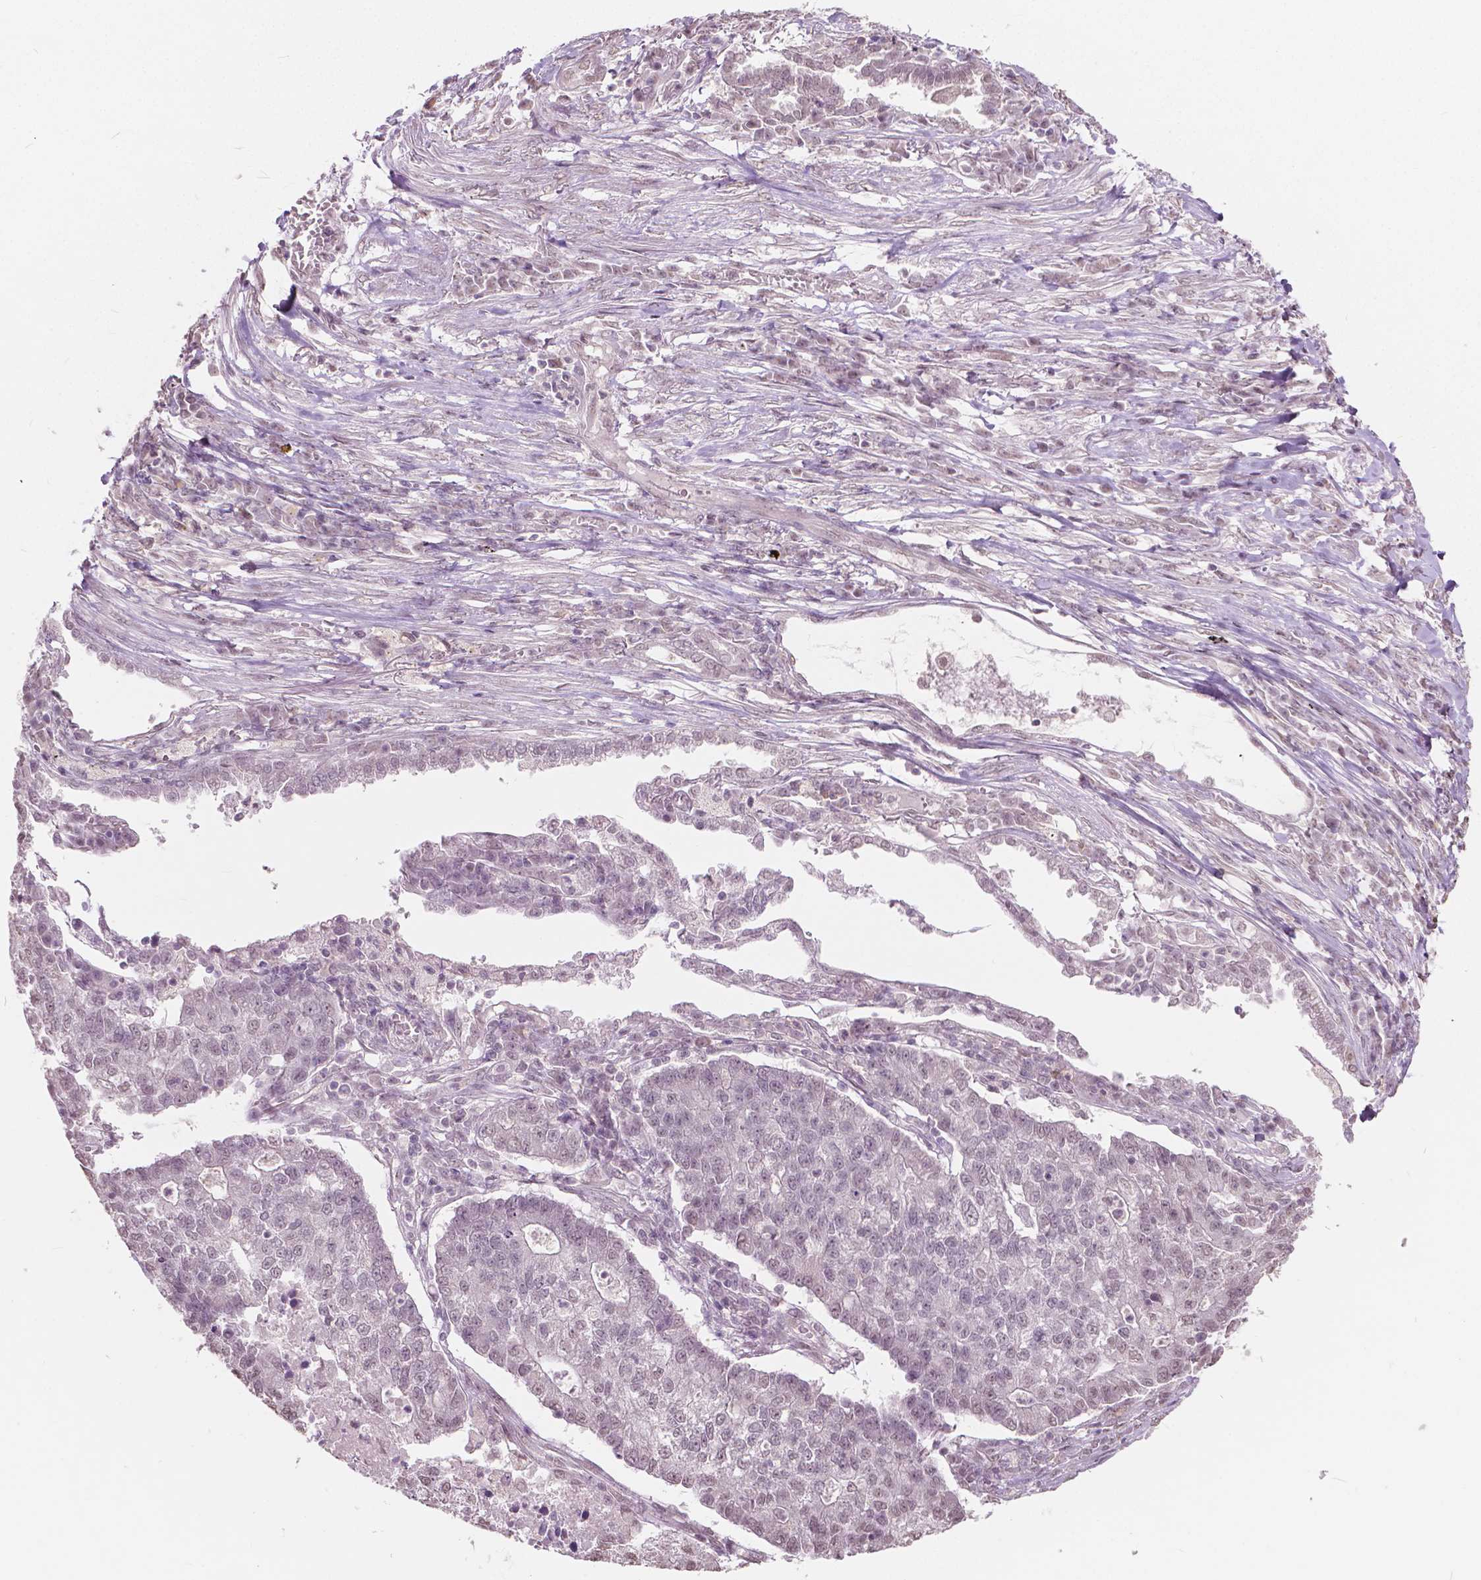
{"staining": {"intensity": "negative", "quantity": "none", "location": "none"}, "tissue": "lung cancer", "cell_type": "Tumor cells", "image_type": "cancer", "snomed": [{"axis": "morphology", "description": "Adenocarcinoma, NOS"}, {"axis": "topography", "description": "Lung"}], "caption": "An immunohistochemistry image of lung cancer (adenocarcinoma) is shown. There is no staining in tumor cells of lung cancer (adenocarcinoma).", "gene": "HOXA10", "patient": {"sex": "male", "age": 57}}